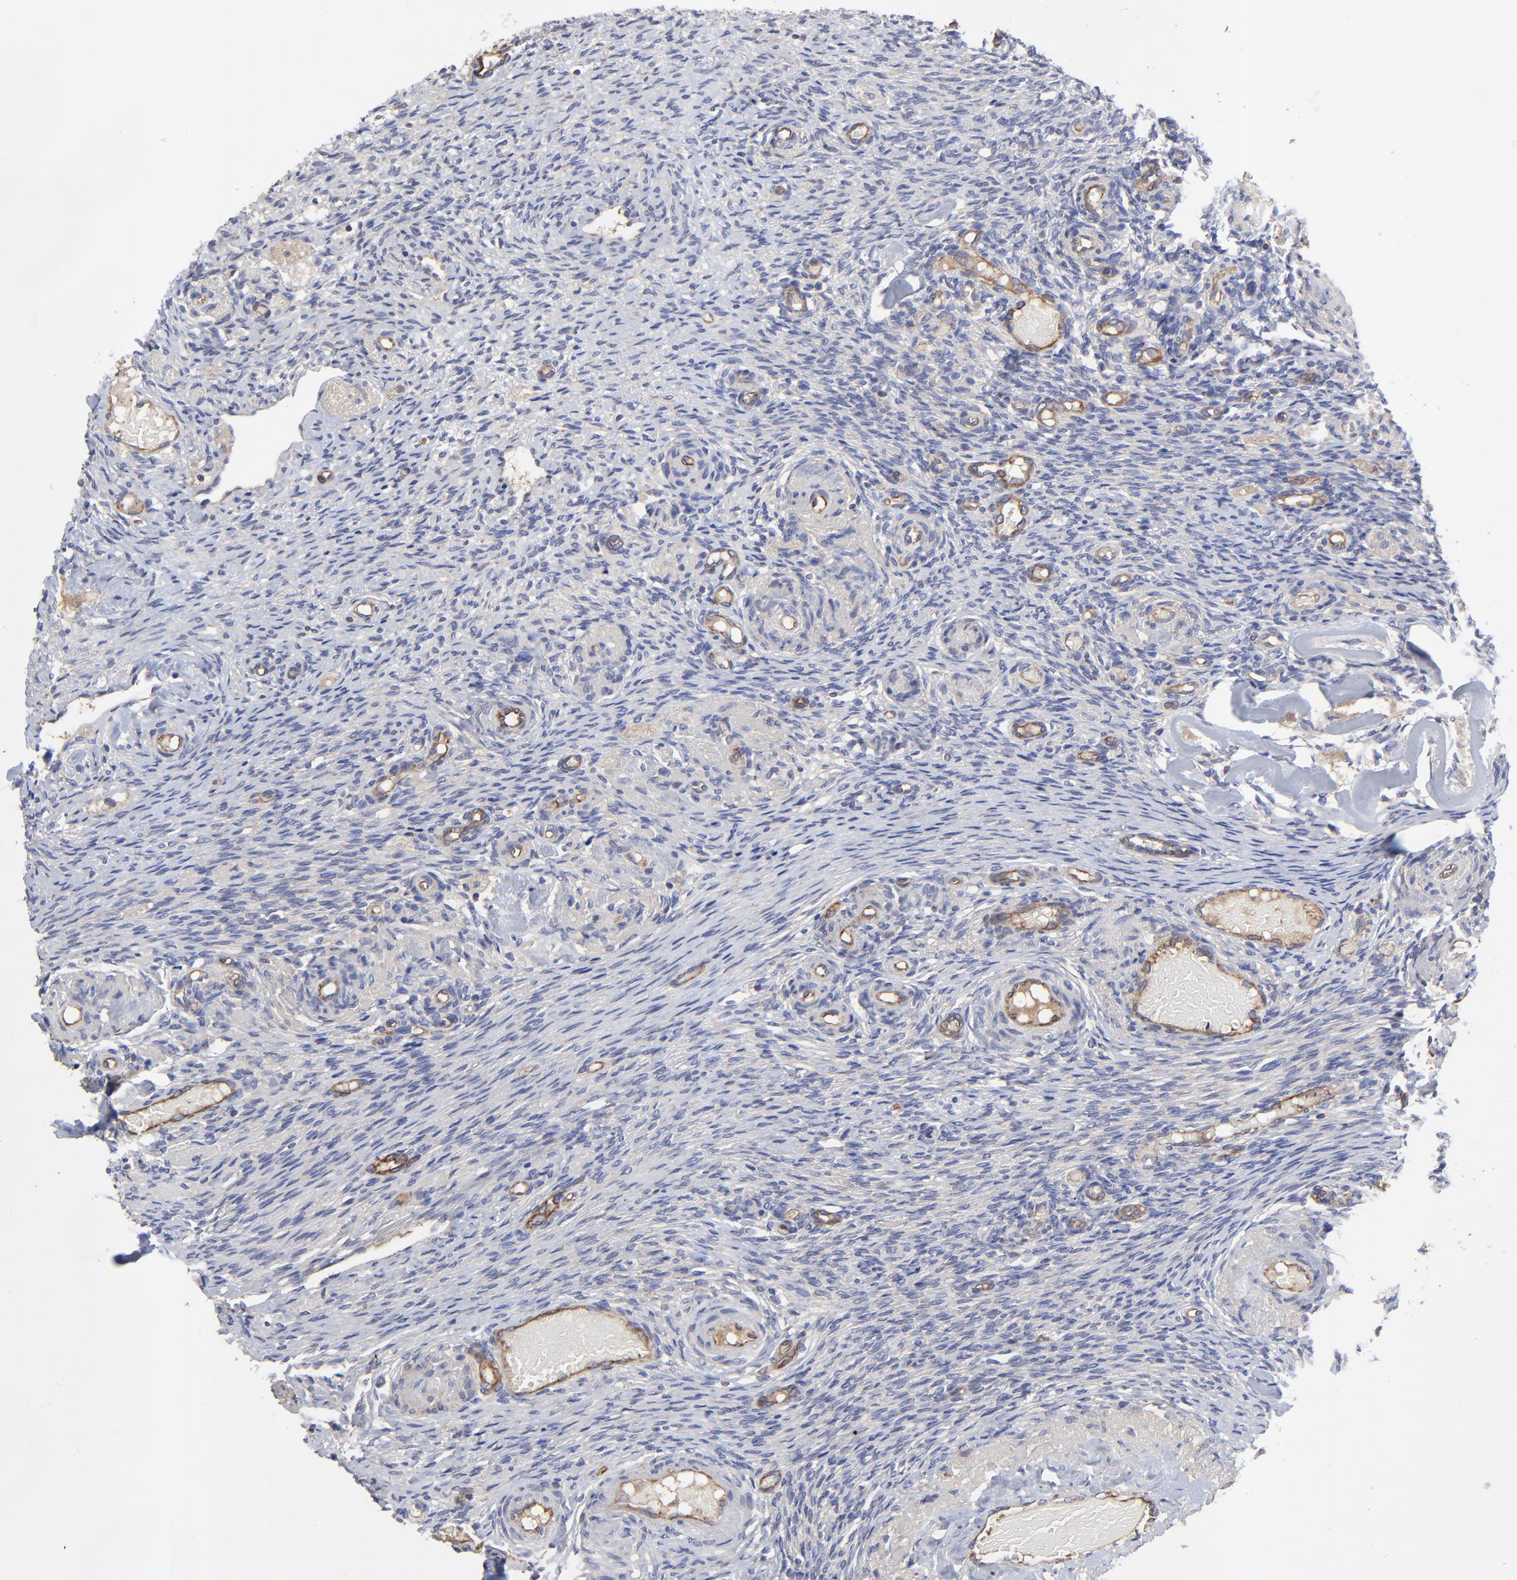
{"staining": {"intensity": "moderate", "quantity": "25%-75%", "location": "cytoplasmic/membranous"}, "tissue": "ovary", "cell_type": "Follicle cells", "image_type": "normal", "snomed": [{"axis": "morphology", "description": "Normal tissue, NOS"}, {"axis": "topography", "description": "Ovary"}], "caption": "Protein staining reveals moderate cytoplasmic/membranous positivity in about 25%-75% of follicle cells in normal ovary.", "gene": "SULF2", "patient": {"sex": "female", "age": 60}}